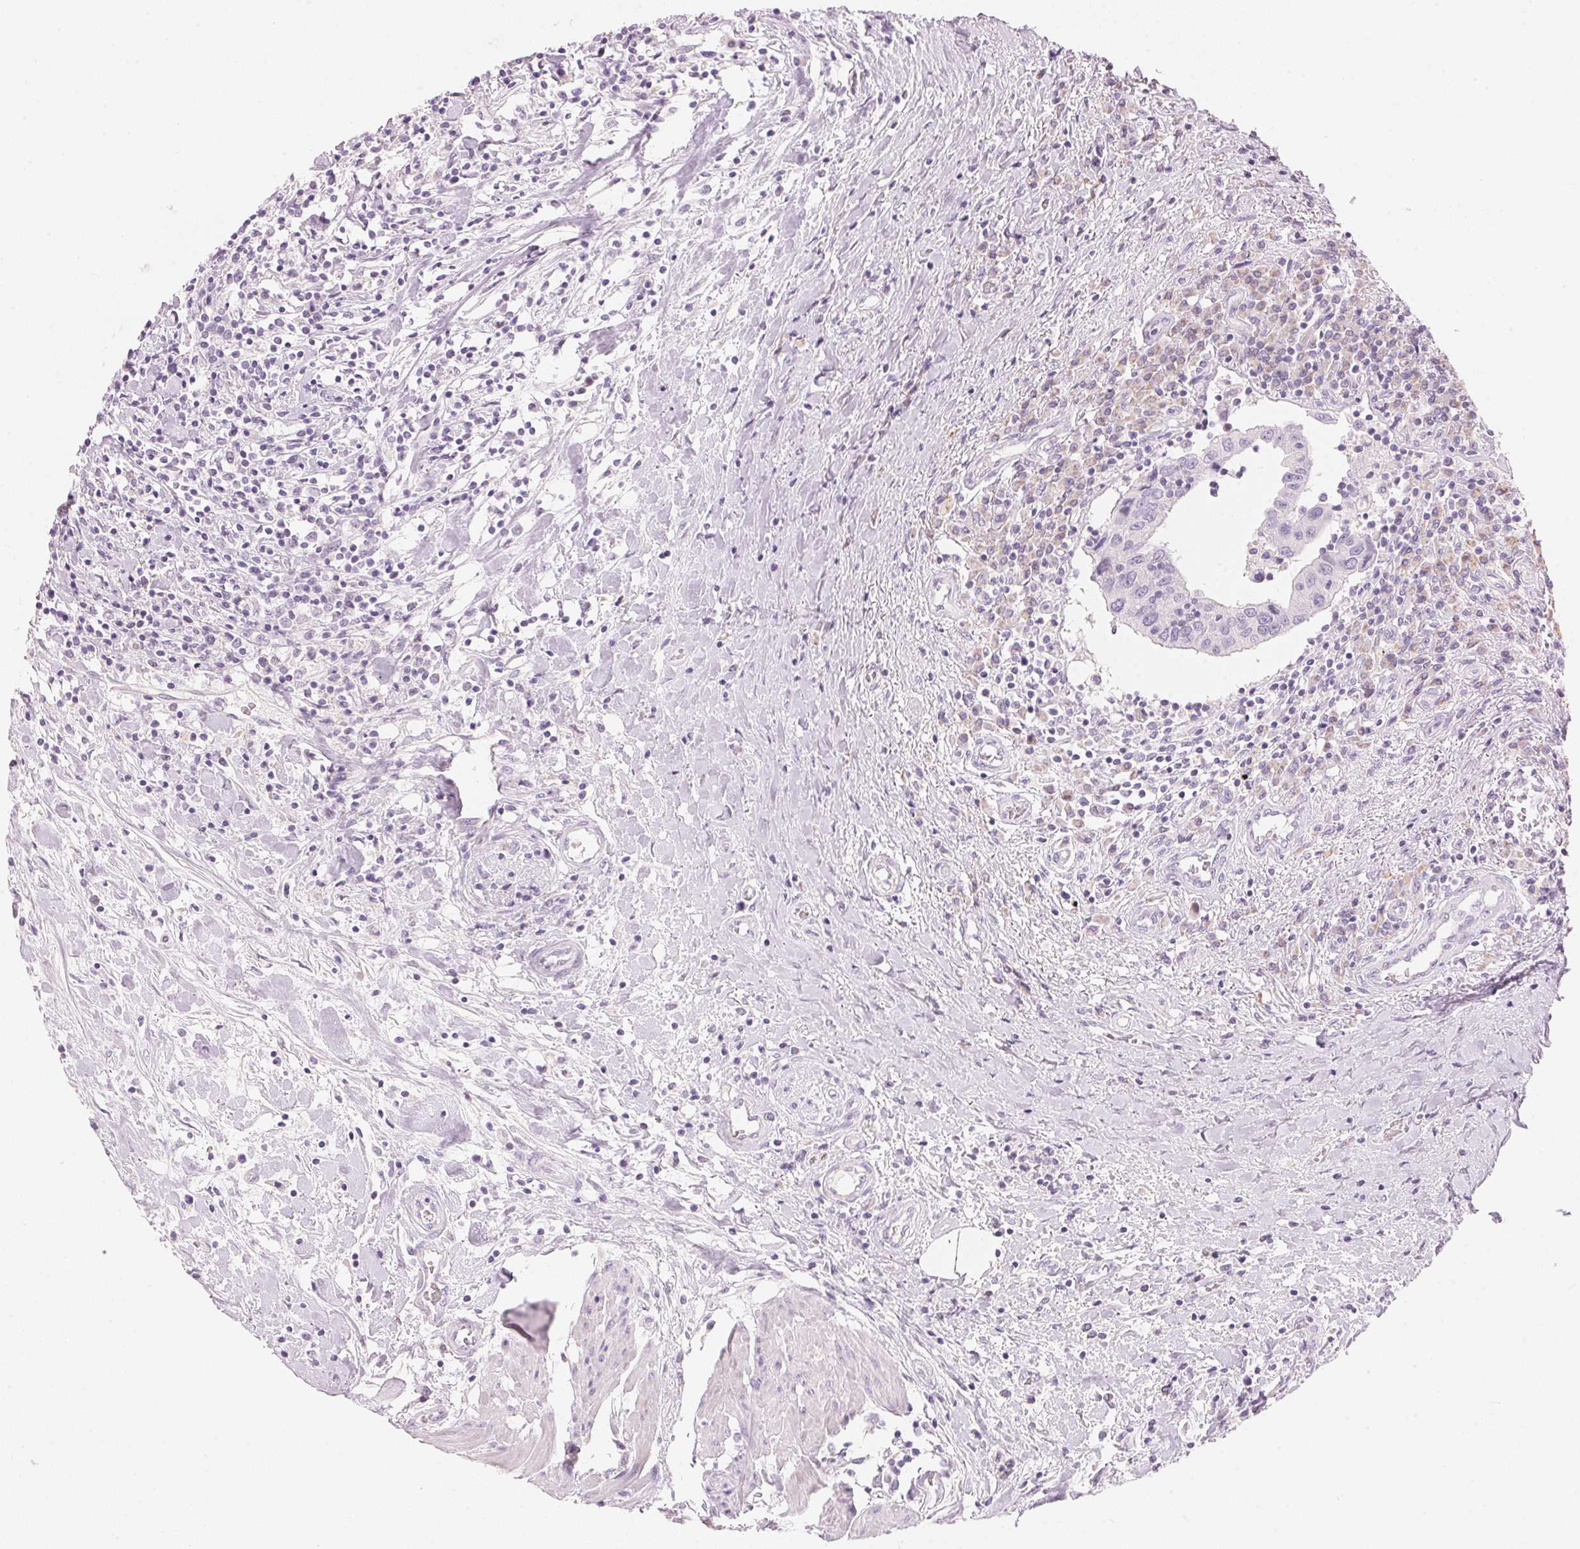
{"staining": {"intensity": "negative", "quantity": "none", "location": "none"}, "tissue": "urothelial cancer", "cell_type": "Tumor cells", "image_type": "cancer", "snomed": [{"axis": "morphology", "description": "Urothelial carcinoma, High grade"}, {"axis": "topography", "description": "Urinary bladder"}], "caption": "Immunohistochemistry of high-grade urothelial carcinoma shows no positivity in tumor cells. (DAB IHC visualized using brightfield microscopy, high magnification).", "gene": "HOXB13", "patient": {"sex": "male", "age": 61}}